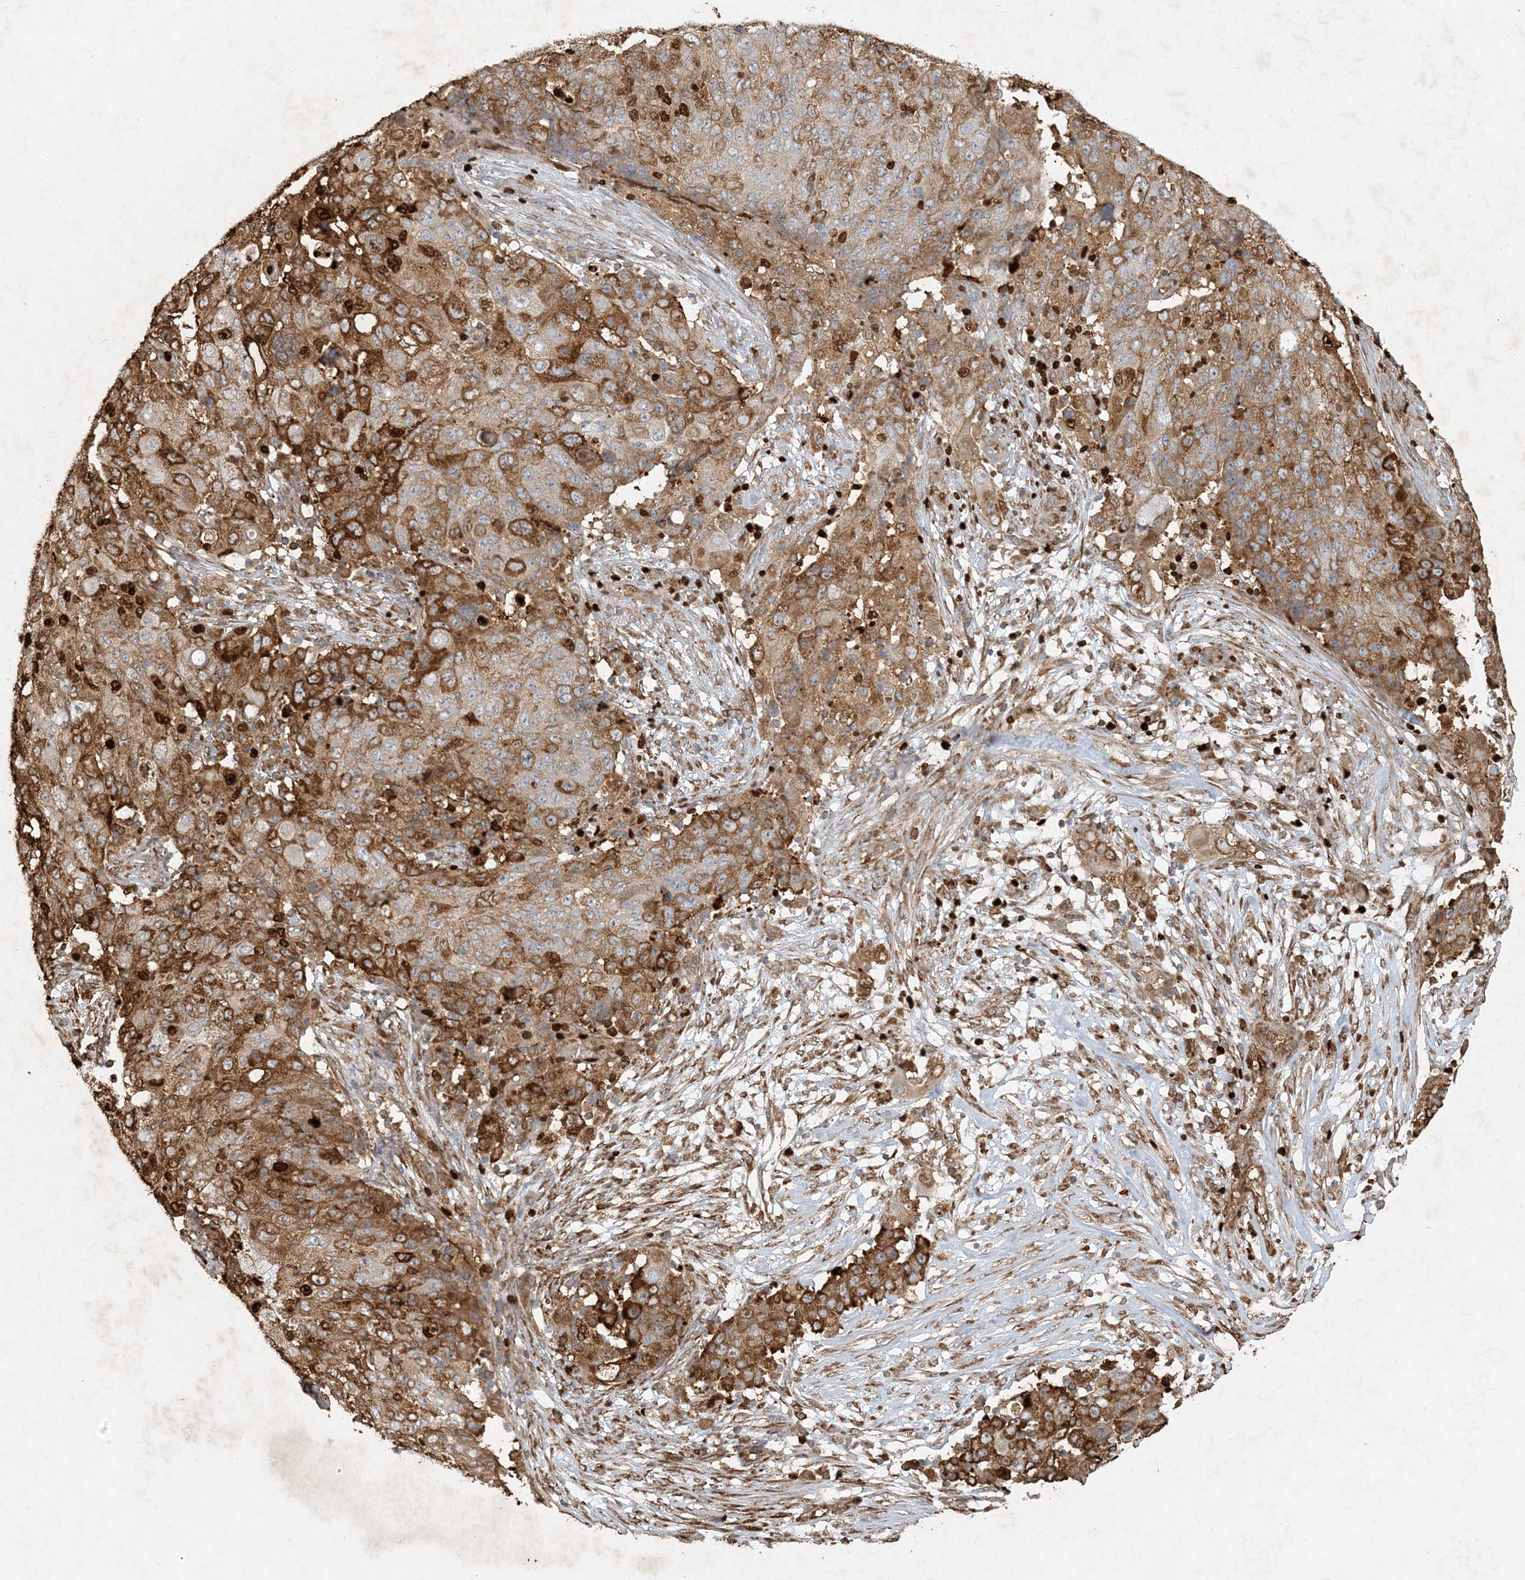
{"staining": {"intensity": "strong", "quantity": ">75%", "location": "cytoplasmic/membranous"}, "tissue": "ovarian cancer", "cell_type": "Tumor cells", "image_type": "cancer", "snomed": [{"axis": "morphology", "description": "Carcinoma, endometroid"}, {"axis": "topography", "description": "Ovary"}], "caption": "Human endometroid carcinoma (ovarian) stained for a protein (brown) exhibits strong cytoplasmic/membranous positive staining in about >75% of tumor cells.", "gene": "MCOLN1", "patient": {"sex": "female", "age": 42}}